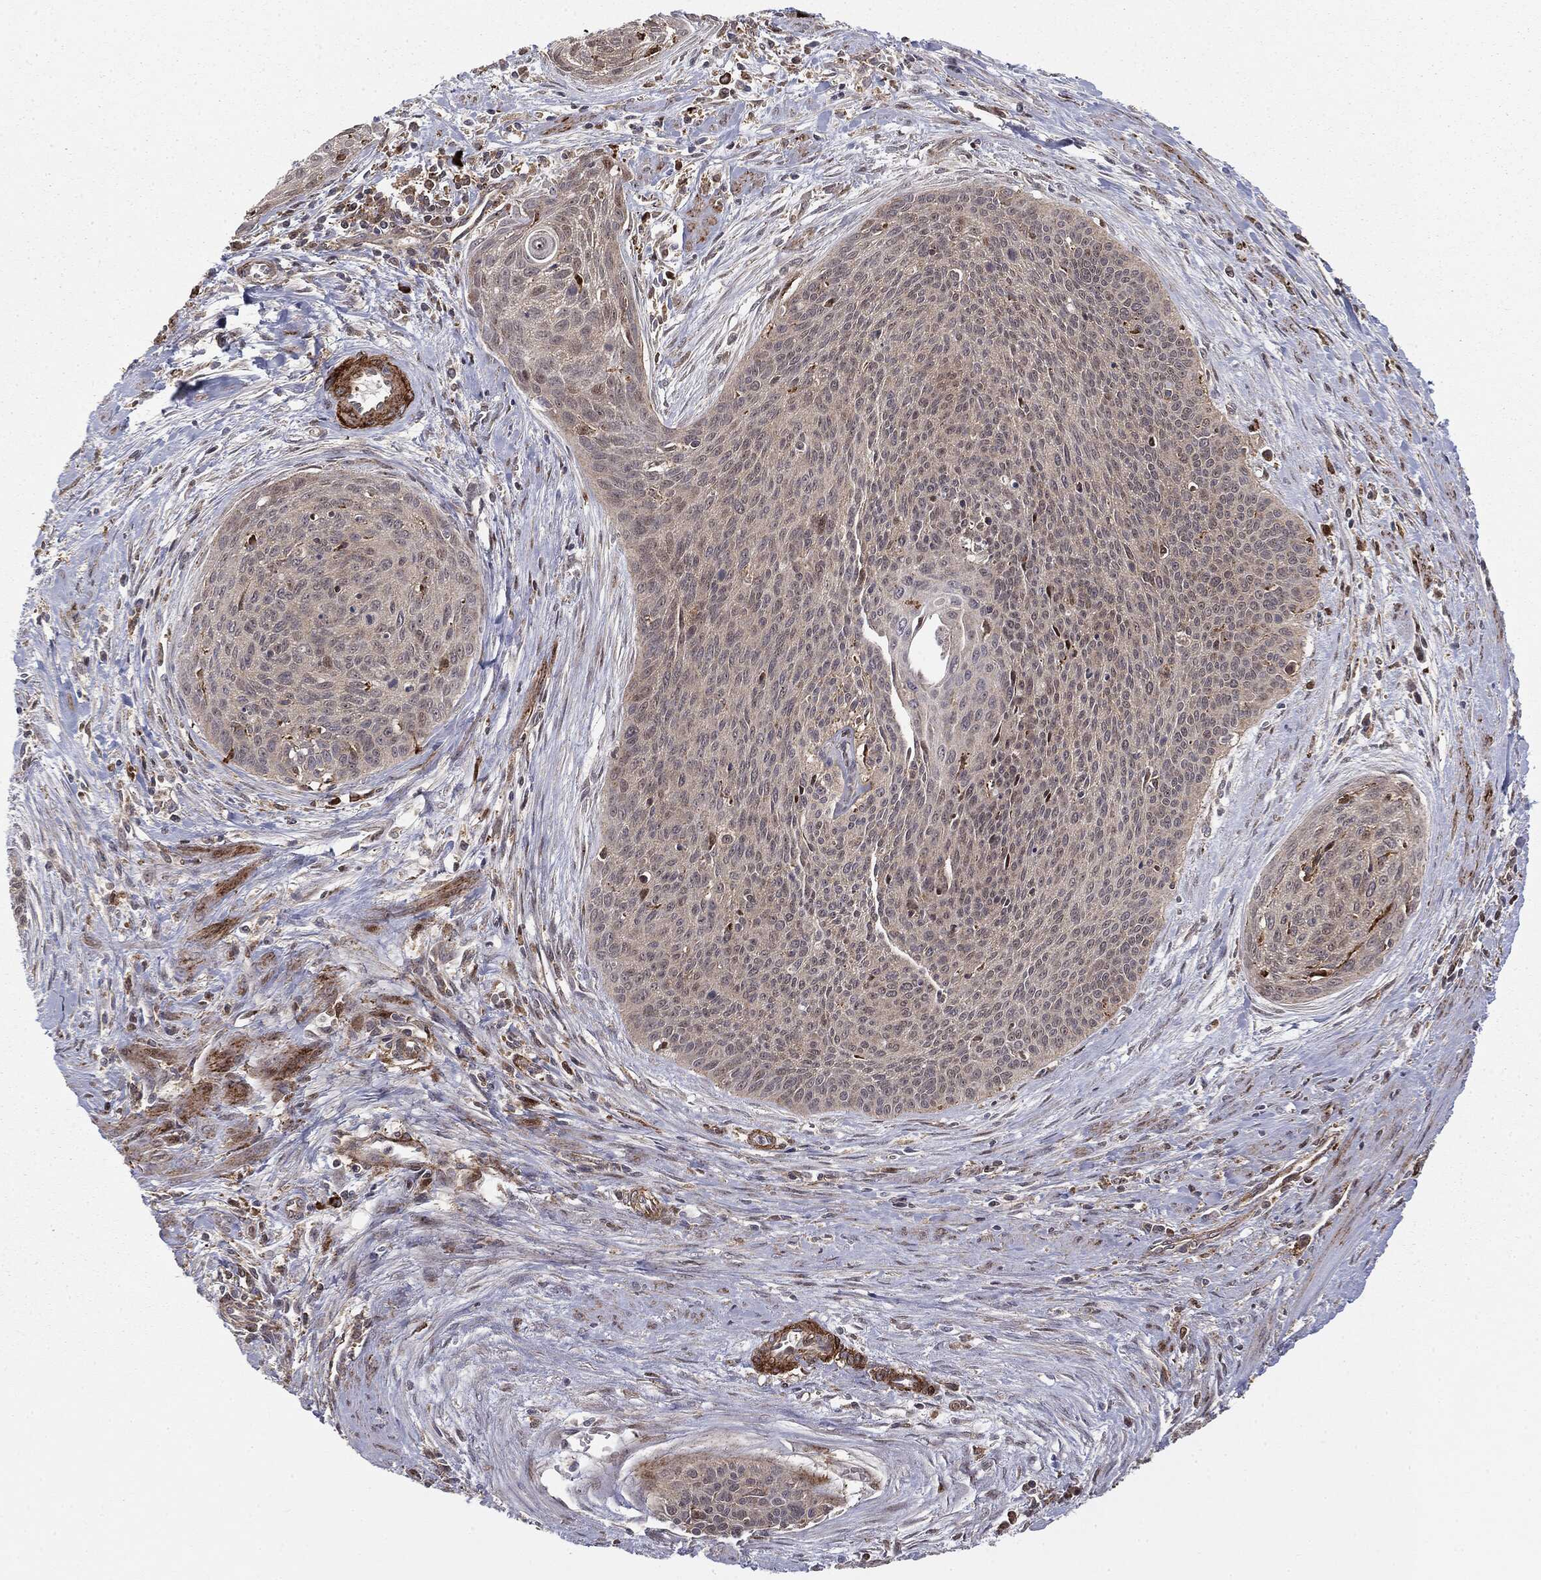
{"staining": {"intensity": "negative", "quantity": "none", "location": "none"}, "tissue": "cervical cancer", "cell_type": "Tumor cells", "image_type": "cancer", "snomed": [{"axis": "morphology", "description": "Squamous cell carcinoma, NOS"}, {"axis": "topography", "description": "Cervix"}], "caption": "DAB (3,3'-diaminobenzidine) immunohistochemical staining of human cervical cancer exhibits no significant staining in tumor cells.", "gene": "PTEN", "patient": {"sex": "female", "age": 55}}